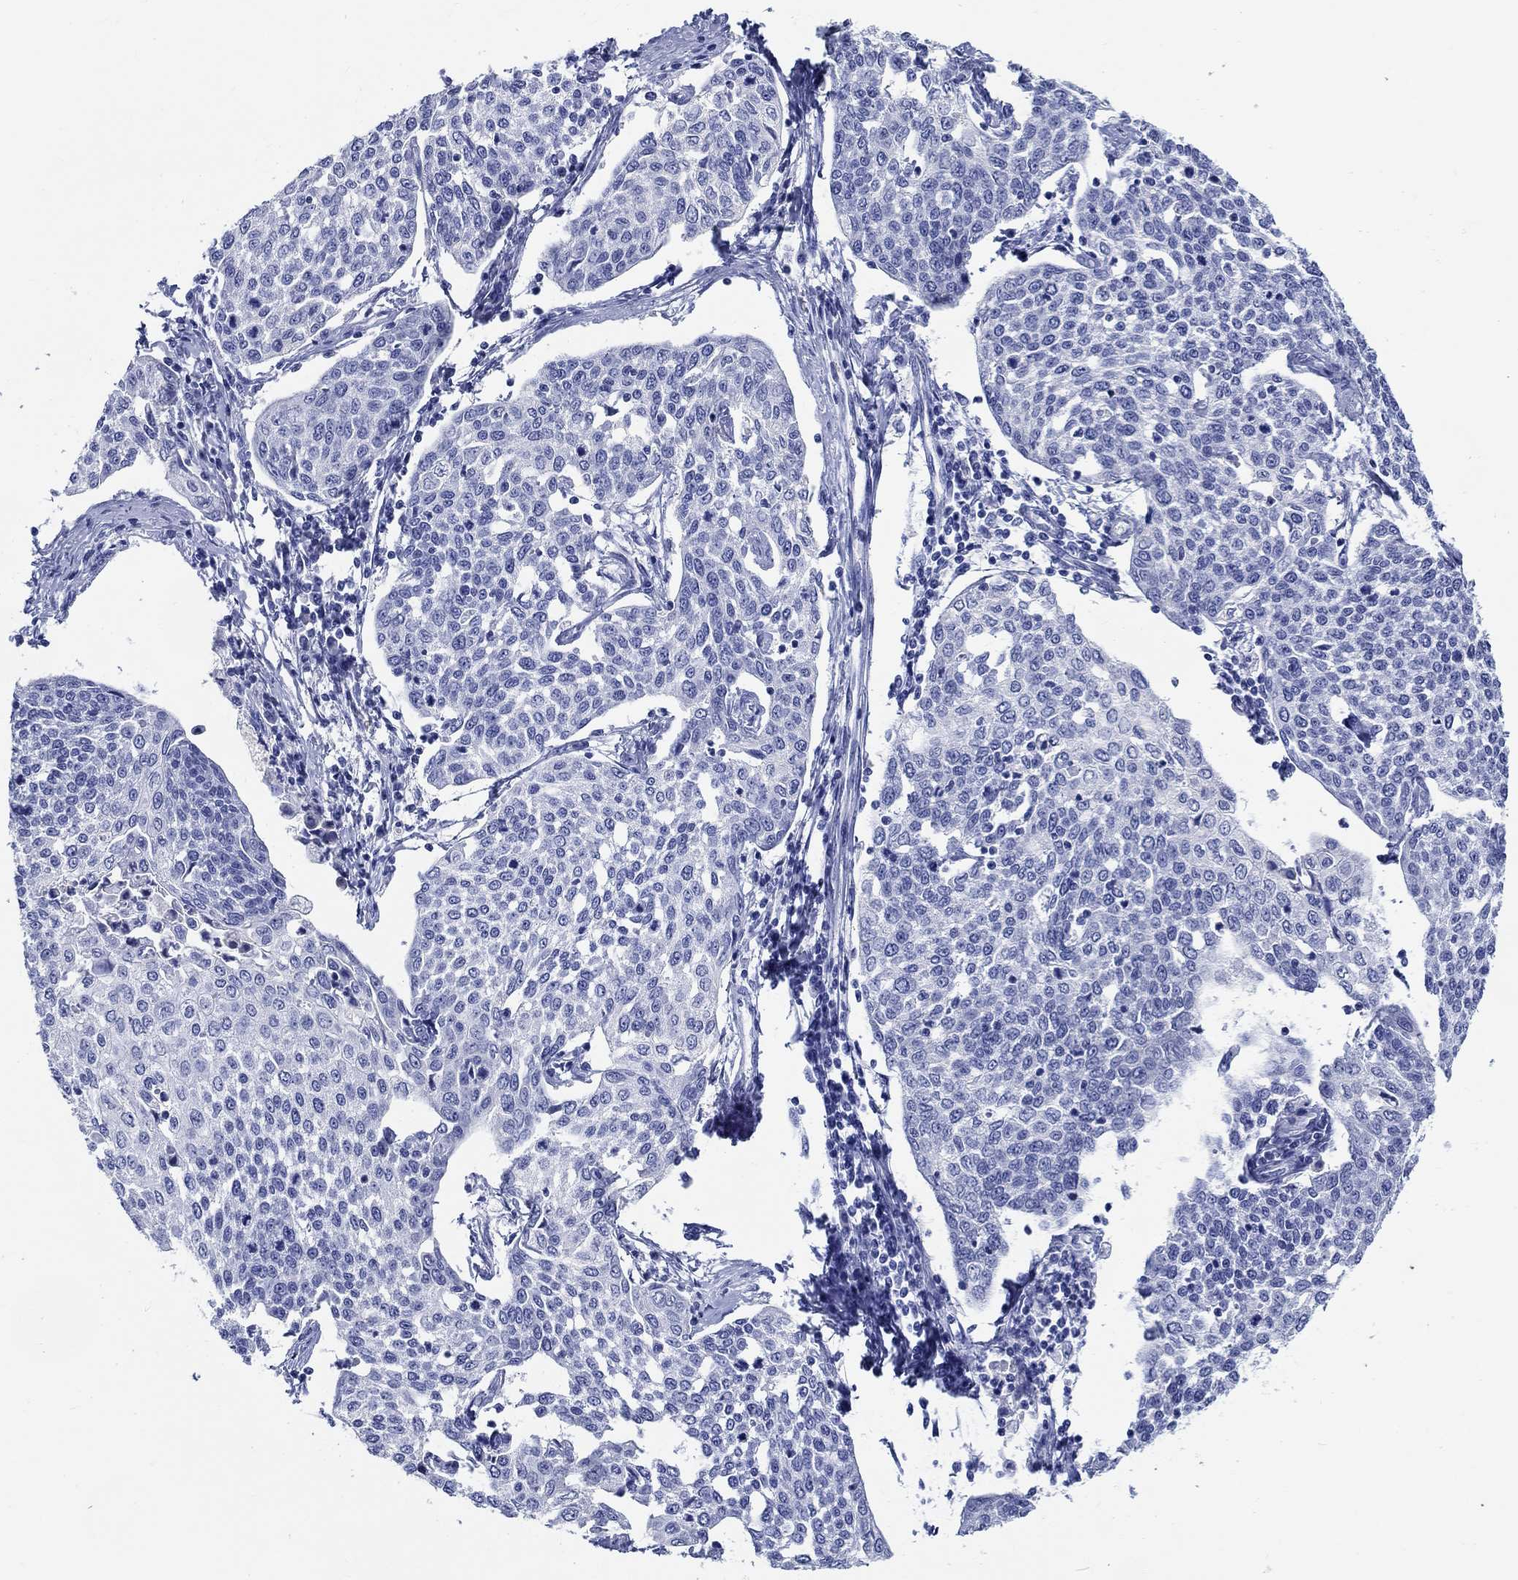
{"staining": {"intensity": "negative", "quantity": "none", "location": "none"}, "tissue": "cervical cancer", "cell_type": "Tumor cells", "image_type": "cancer", "snomed": [{"axis": "morphology", "description": "Squamous cell carcinoma, NOS"}, {"axis": "topography", "description": "Cervix"}], "caption": "High magnification brightfield microscopy of cervical cancer (squamous cell carcinoma) stained with DAB (brown) and counterstained with hematoxylin (blue): tumor cells show no significant positivity. The staining is performed using DAB (3,3'-diaminobenzidine) brown chromogen with nuclei counter-stained in using hematoxylin.", "gene": "FBXO2", "patient": {"sex": "female", "age": 34}}